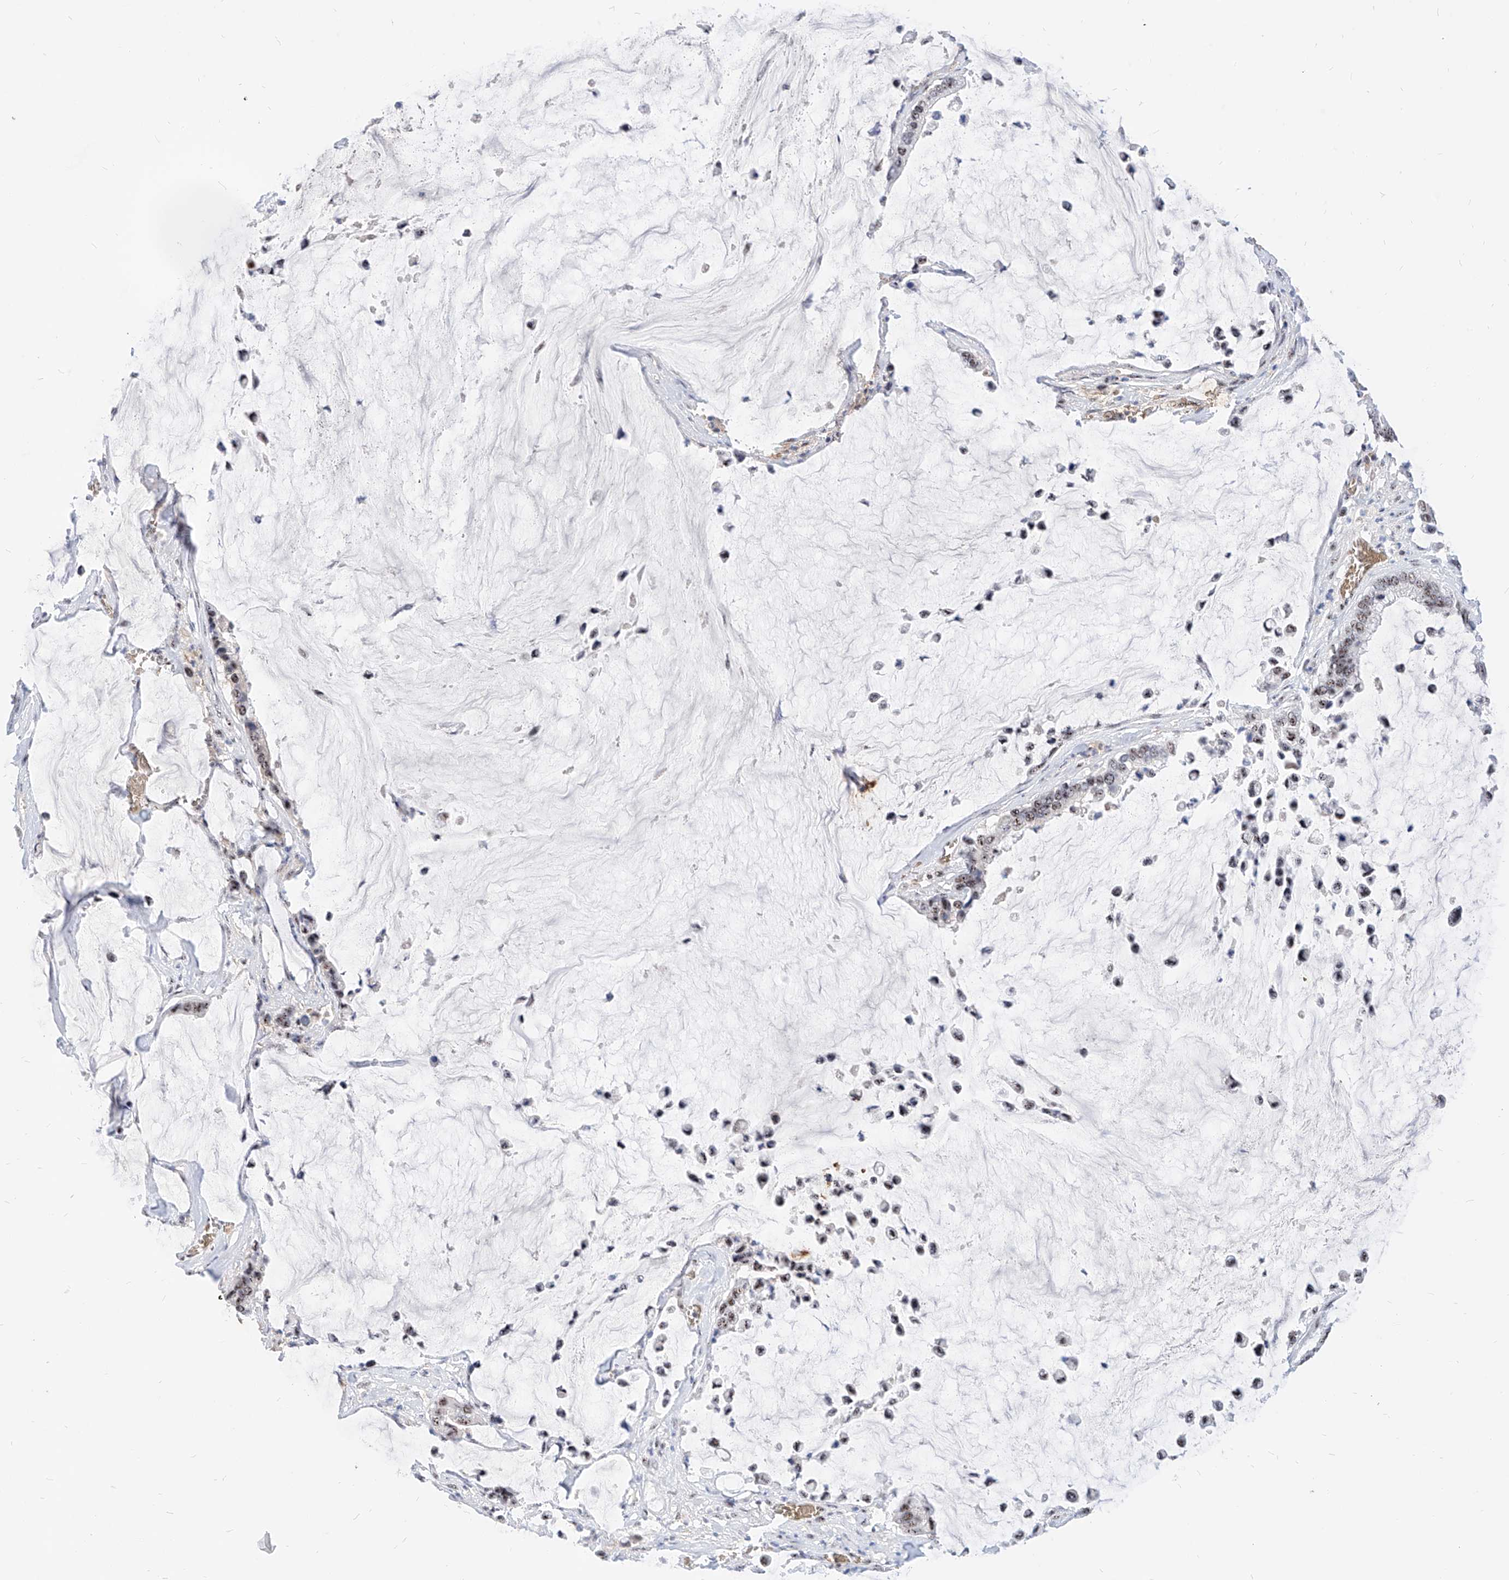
{"staining": {"intensity": "weak", "quantity": ">75%", "location": "nuclear"}, "tissue": "pancreatic cancer", "cell_type": "Tumor cells", "image_type": "cancer", "snomed": [{"axis": "morphology", "description": "Adenocarcinoma, NOS"}, {"axis": "topography", "description": "Pancreas"}], "caption": "Immunohistochemistry (DAB (3,3'-diaminobenzidine)) staining of human pancreatic cancer demonstrates weak nuclear protein staining in about >75% of tumor cells. The protein of interest is stained brown, and the nuclei are stained in blue (DAB IHC with brightfield microscopy, high magnification).", "gene": "ZFP42", "patient": {"sex": "male", "age": 41}}